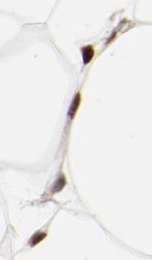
{"staining": {"intensity": "strong", "quantity": ">75%", "location": "nuclear"}, "tissue": "adipose tissue", "cell_type": "Adipocytes", "image_type": "normal", "snomed": [{"axis": "morphology", "description": "Normal tissue, NOS"}, {"axis": "morphology", "description": "Duct carcinoma"}, {"axis": "topography", "description": "Breast"}, {"axis": "topography", "description": "Adipose tissue"}], "caption": "Approximately >75% of adipocytes in normal human adipose tissue demonstrate strong nuclear protein positivity as visualized by brown immunohistochemical staining.", "gene": "NFYB", "patient": {"sex": "female", "age": 37}}